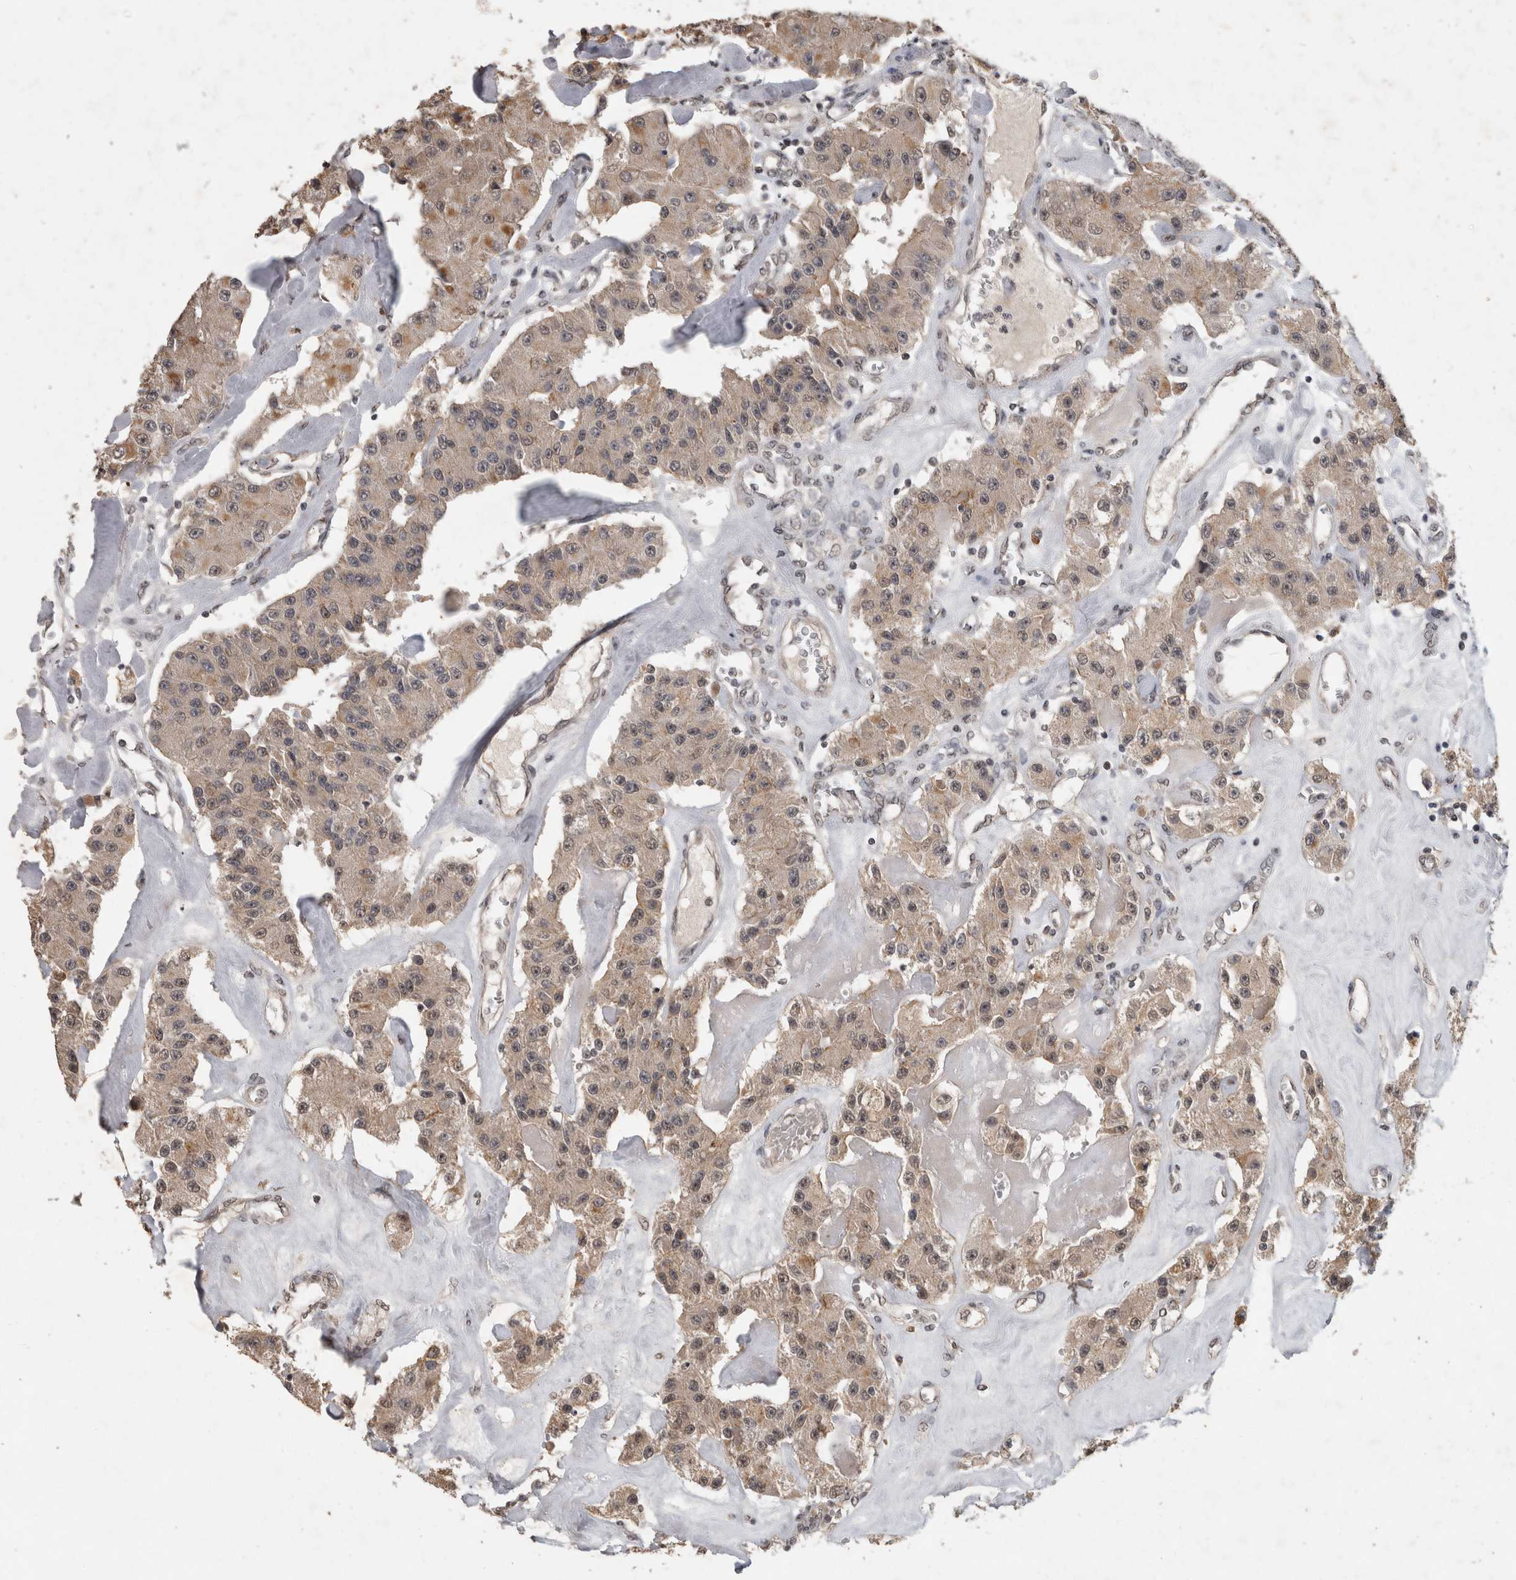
{"staining": {"intensity": "weak", "quantity": ">75%", "location": "cytoplasmic/membranous"}, "tissue": "carcinoid", "cell_type": "Tumor cells", "image_type": "cancer", "snomed": [{"axis": "morphology", "description": "Carcinoid, malignant, NOS"}, {"axis": "topography", "description": "Pancreas"}], "caption": "High-magnification brightfield microscopy of carcinoid stained with DAB (3,3'-diaminobenzidine) (brown) and counterstained with hematoxylin (blue). tumor cells exhibit weak cytoplasmic/membranous staining is appreciated in approximately>75% of cells. Nuclei are stained in blue.", "gene": "RHPN1", "patient": {"sex": "male", "age": 41}}